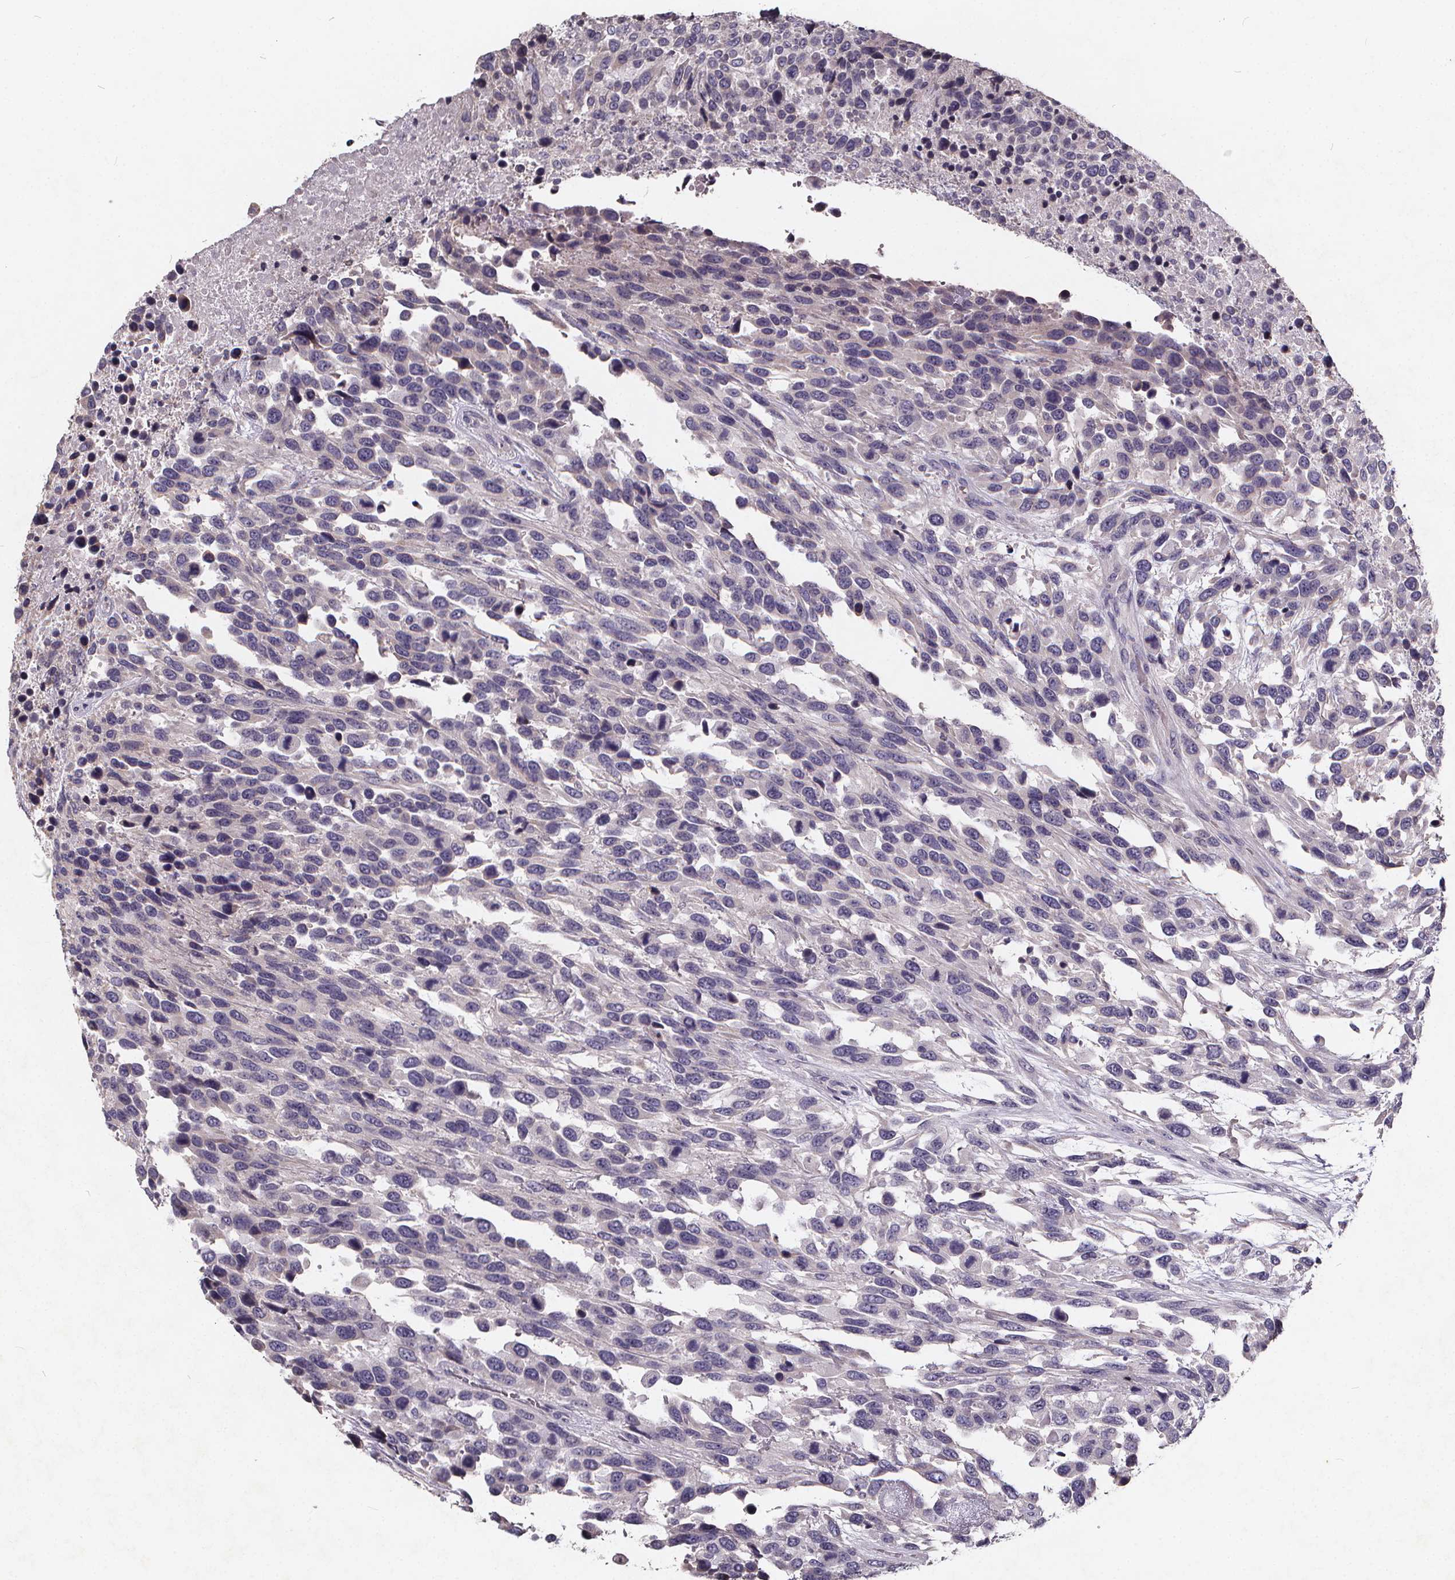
{"staining": {"intensity": "negative", "quantity": "none", "location": "none"}, "tissue": "urothelial cancer", "cell_type": "Tumor cells", "image_type": "cancer", "snomed": [{"axis": "morphology", "description": "Urothelial carcinoma, High grade"}, {"axis": "topography", "description": "Urinary bladder"}], "caption": "The IHC photomicrograph has no significant positivity in tumor cells of urothelial carcinoma (high-grade) tissue.", "gene": "TSPAN14", "patient": {"sex": "female", "age": 70}}